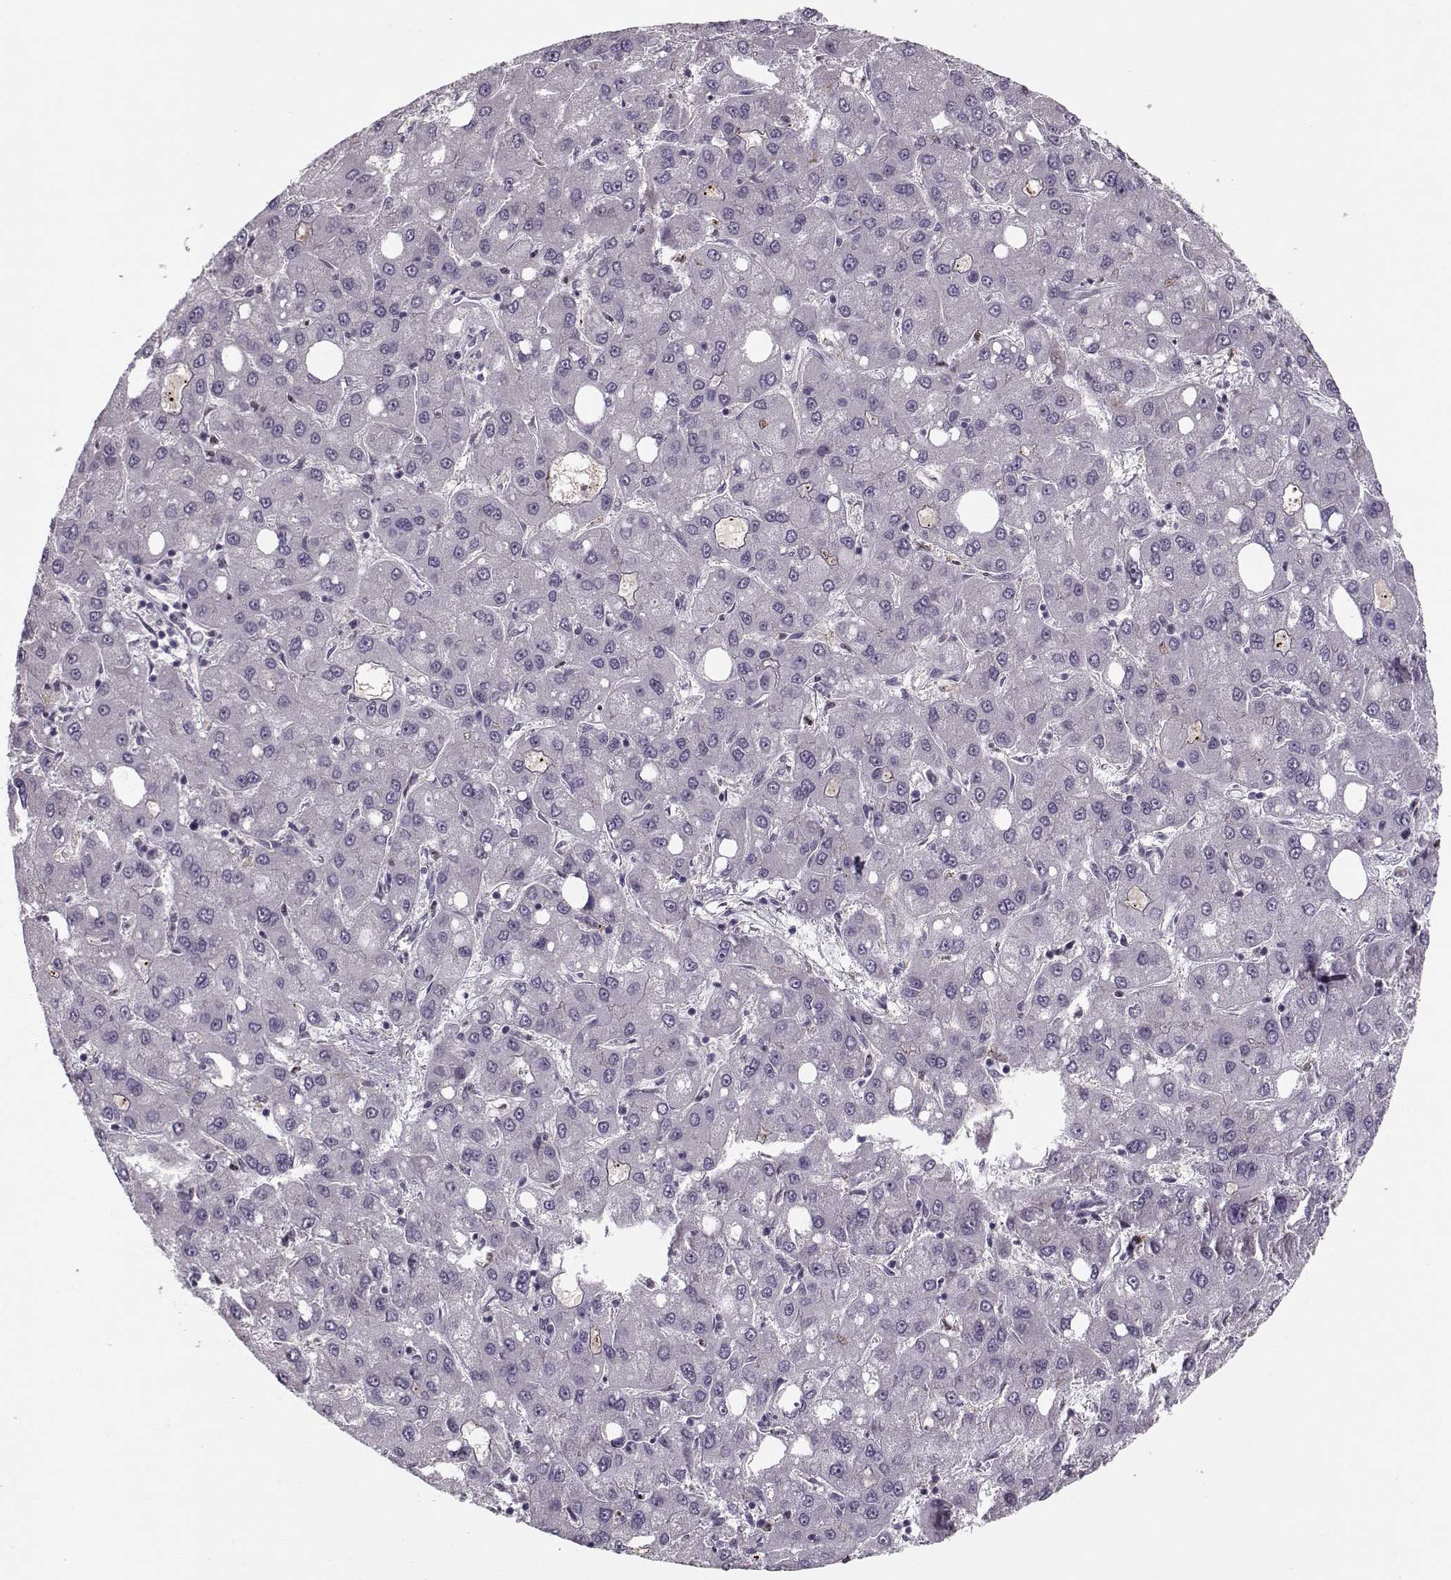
{"staining": {"intensity": "negative", "quantity": "none", "location": "none"}, "tissue": "liver cancer", "cell_type": "Tumor cells", "image_type": "cancer", "snomed": [{"axis": "morphology", "description": "Carcinoma, Hepatocellular, NOS"}, {"axis": "topography", "description": "Liver"}], "caption": "Immunohistochemistry (IHC) of liver cancer (hepatocellular carcinoma) exhibits no expression in tumor cells.", "gene": "DNAI3", "patient": {"sex": "male", "age": 73}}